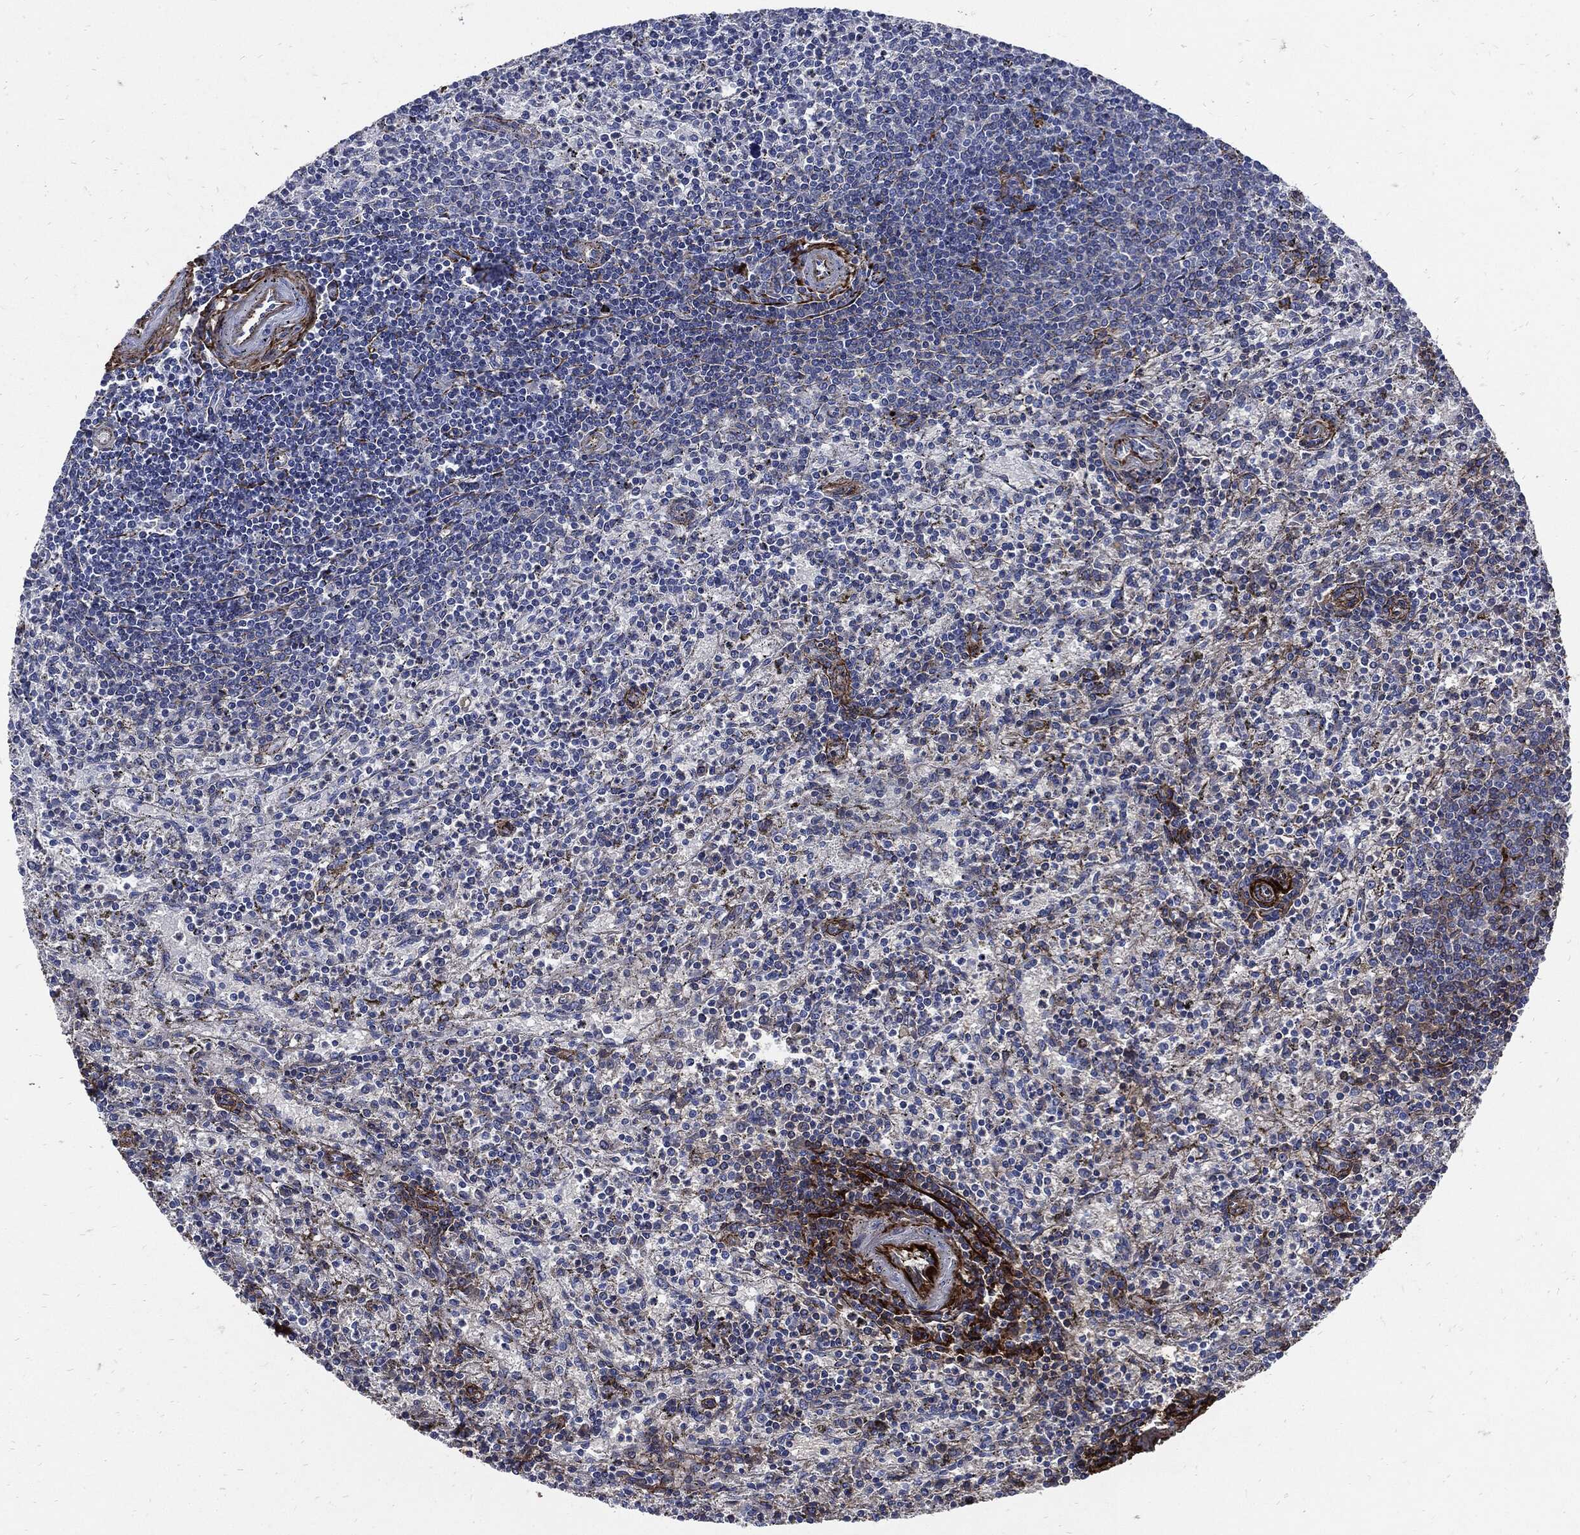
{"staining": {"intensity": "negative", "quantity": "none", "location": "none"}, "tissue": "spleen", "cell_type": "Cells in red pulp", "image_type": "normal", "snomed": [{"axis": "morphology", "description": "Normal tissue, NOS"}, {"axis": "topography", "description": "Spleen"}], "caption": "High power microscopy image of an IHC image of normal spleen, revealing no significant positivity in cells in red pulp.", "gene": "FBN1", "patient": {"sex": "female", "age": 37}}